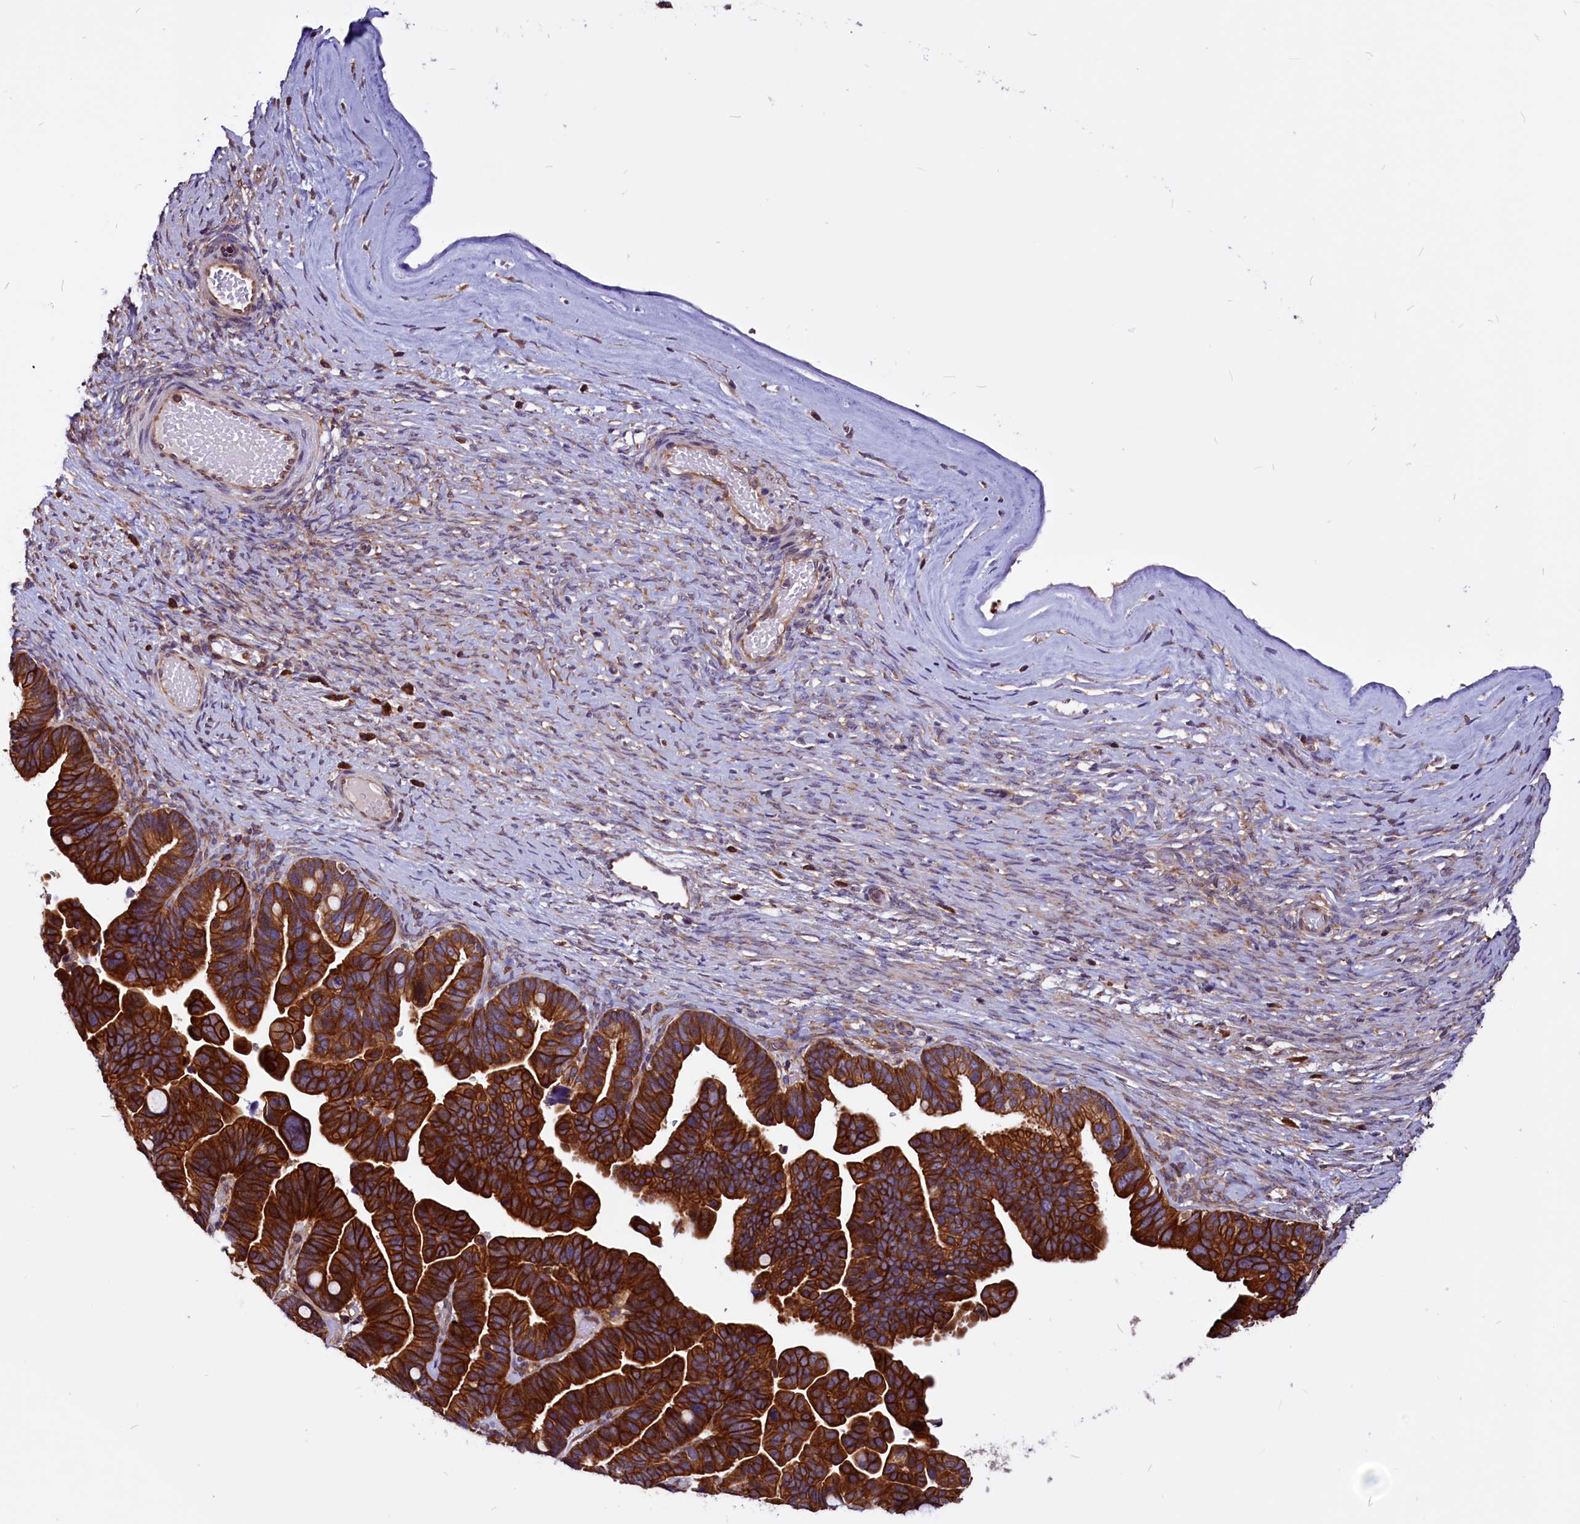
{"staining": {"intensity": "strong", "quantity": ">75%", "location": "cytoplasmic/membranous"}, "tissue": "ovarian cancer", "cell_type": "Tumor cells", "image_type": "cancer", "snomed": [{"axis": "morphology", "description": "Cystadenocarcinoma, serous, NOS"}, {"axis": "topography", "description": "Ovary"}], "caption": "This histopathology image reveals immunohistochemistry staining of human ovarian cancer (serous cystadenocarcinoma), with high strong cytoplasmic/membranous positivity in approximately >75% of tumor cells.", "gene": "EIF3G", "patient": {"sex": "female", "age": 56}}